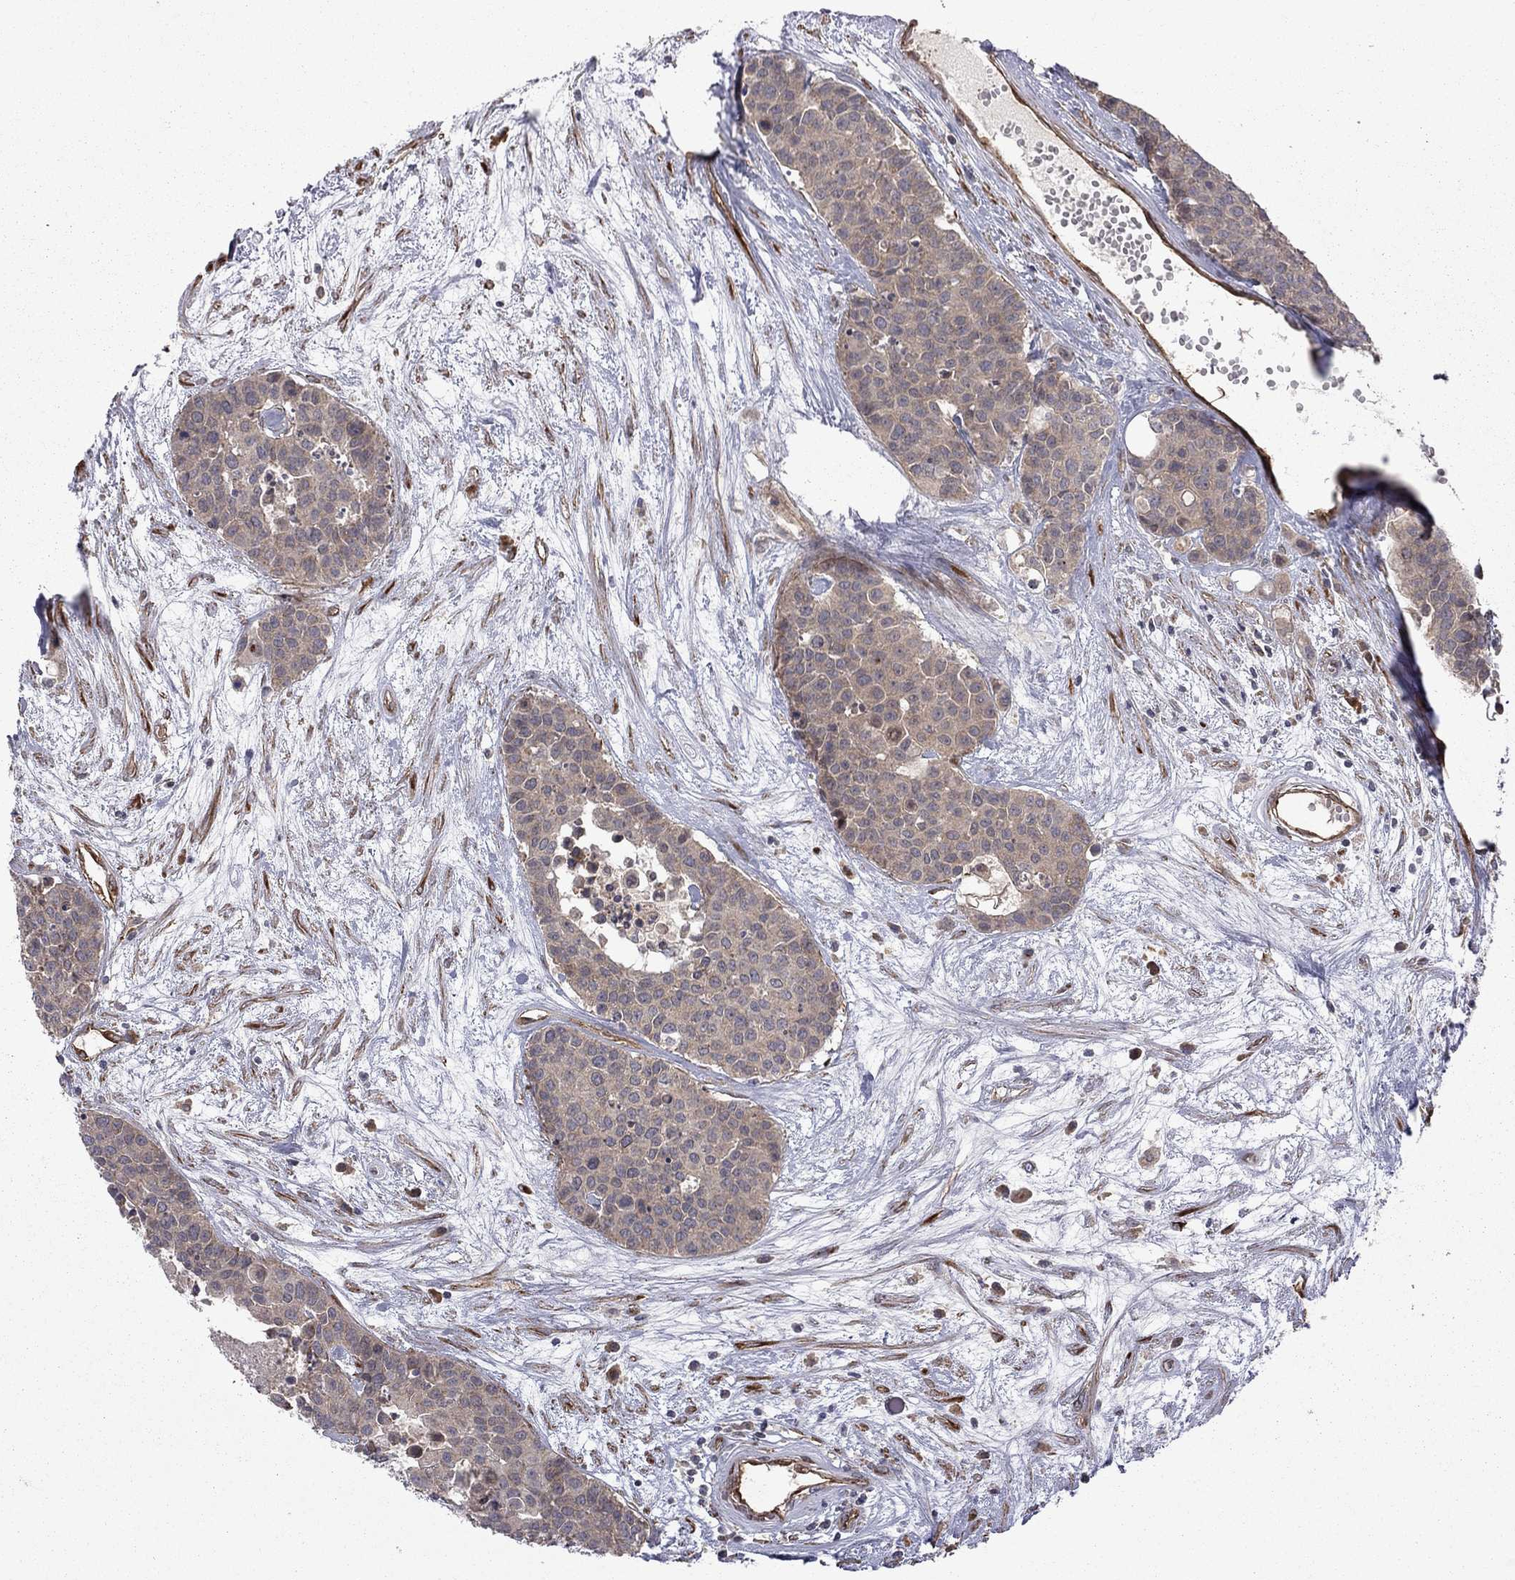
{"staining": {"intensity": "weak", "quantity": ">75%", "location": "cytoplasmic/membranous"}, "tissue": "carcinoid", "cell_type": "Tumor cells", "image_type": "cancer", "snomed": [{"axis": "morphology", "description": "Carcinoid, malignant, NOS"}, {"axis": "topography", "description": "Colon"}], "caption": "Immunohistochemical staining of carcinoid (malignant) exhibits weak cytoplasmic/membranous protein expression in approximately >75% of tumor cells.", "gene": "EXOC3L2", "patient": {"sex": "male", "age": 81}}